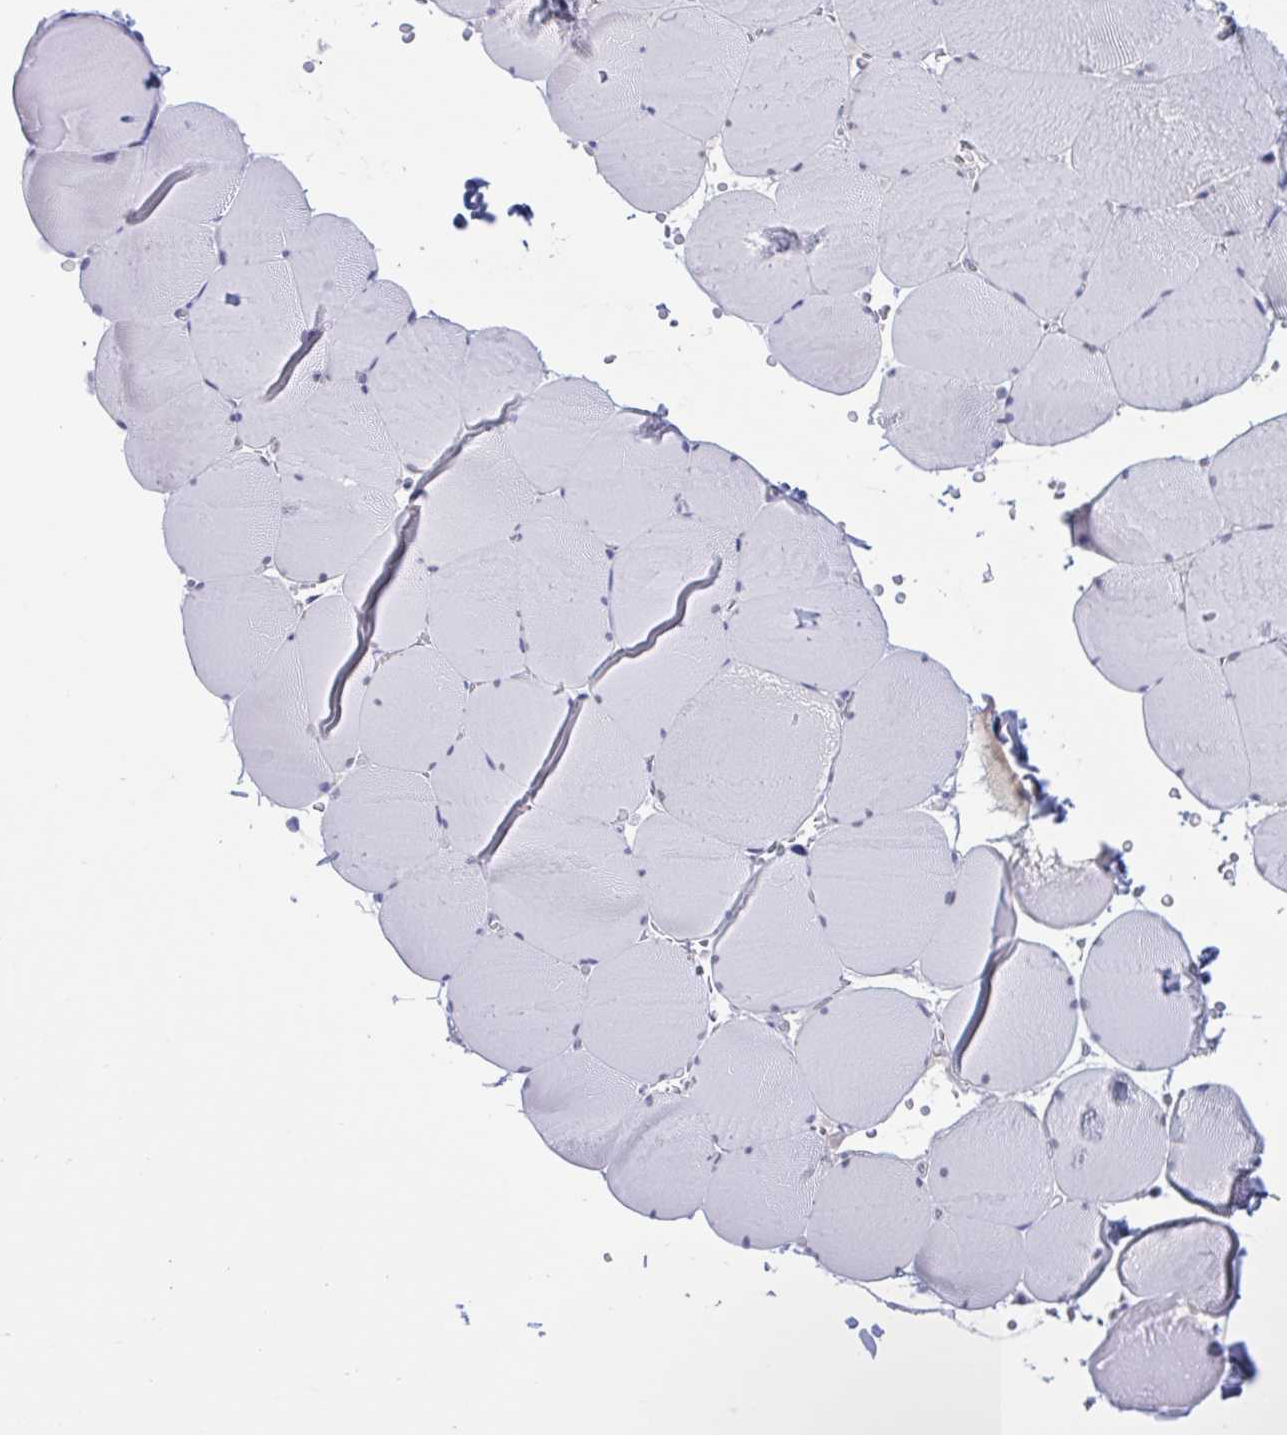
{"staining": {"intensity": "negative", "quantity": "none", "location": "none"}, "tissue": "skeletal muscle", "cell_type": "Myocytes", "image_type": "normal", "snomed": [{"axis": "morphology", "description": "Normal tissue, NOS"}, {"axis": "topography", "description": "Skeletal muscle"}, {"axis": "topography", "description": "Head-Neck"}], "caption": "Immunohistochemistry micrograph of benign skeletal muscle: human skeletal muscle stained with DAB (3,3'-diaminobenzidine) demonstrates no significant protein staining in myocytes.", "gene": "SERPINB13", "patient": {"sex": "male", "age": 66}}